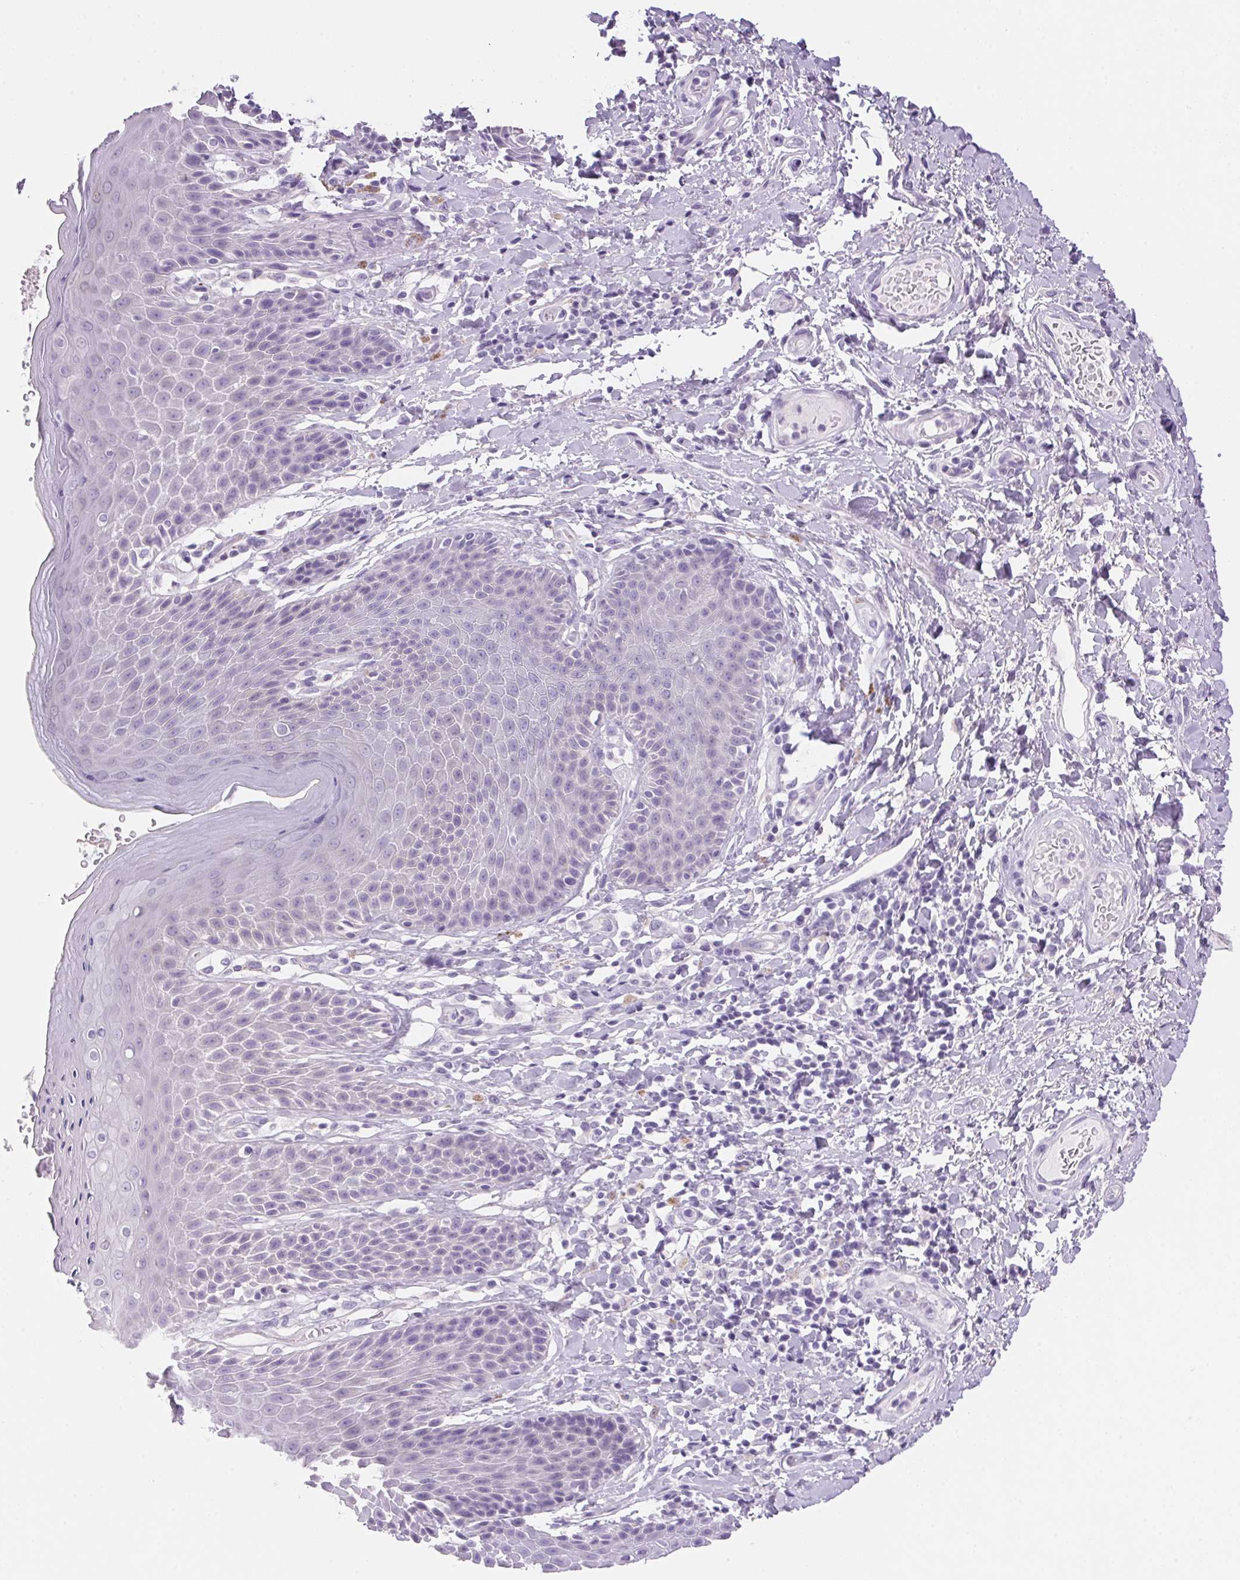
{"staining": {"intensity": "negative", "quantity": "none", "location": "none"}, "tissue": "skin", "cell_type": "Epidermal cells", "image_type": "normal", "snomed": [{"axis": "morphology", "description": "Normal tissue, NOS"}, {"axis": "topography", "description": "Anal"}, {"axis": "topography", "description": "Peripheral nerve tissue"}], "caption": "A micrograph of skin stained for a protein demonstrates no brown staining in epidermal cells. (DAB immunohistochemistry visualized using brightfield microscopy, high magnification).", "gene": "DHCR24", "patient": {"sex": "male", "age": 51}}